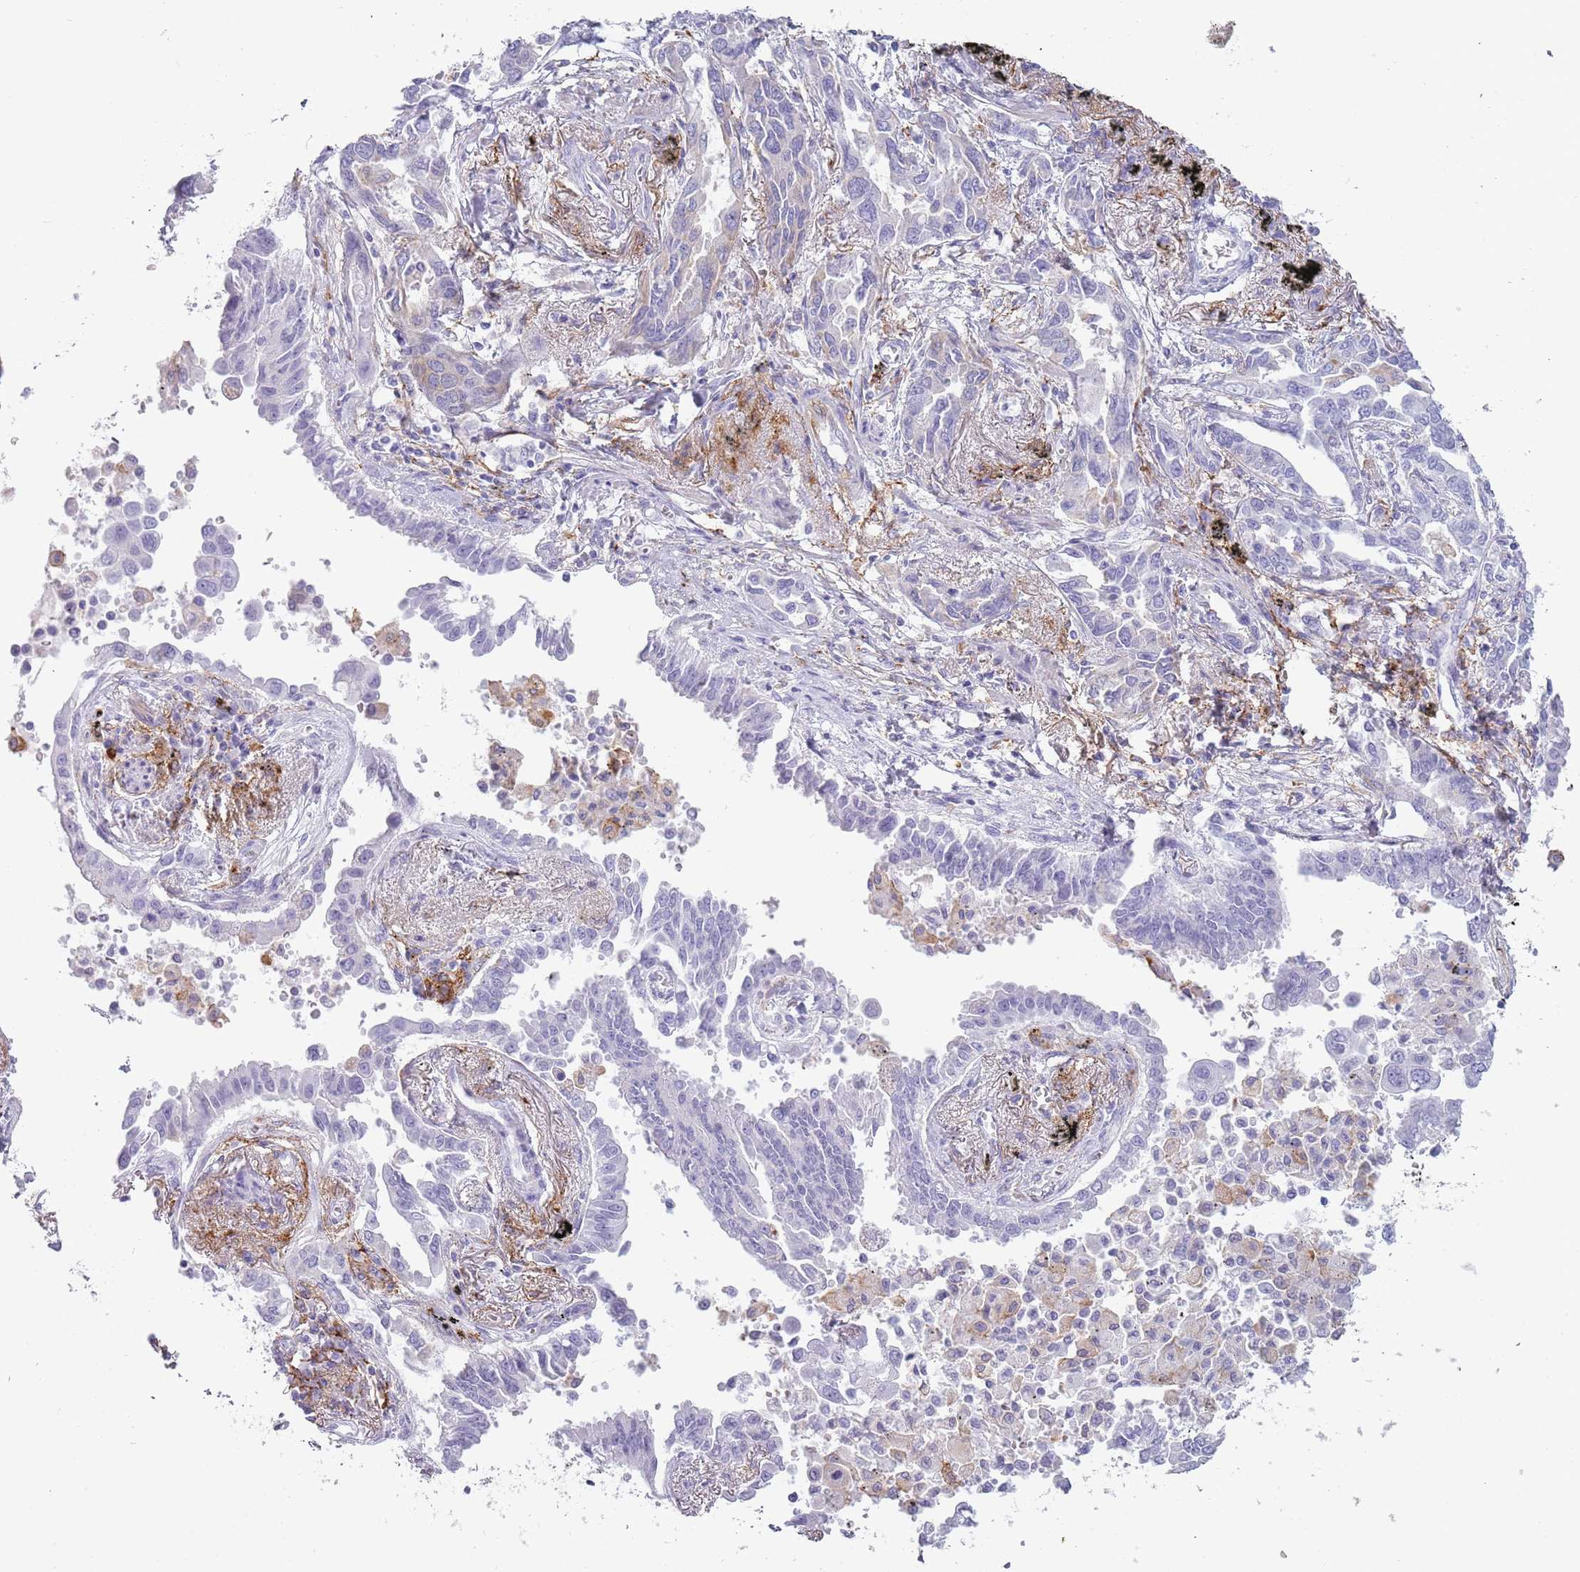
{"staining": {"intensity": "negative", "quantity": "none", "location": "none"}, "tissue": "lung cancer", "cell_type": "Tumor cells", "image_type": "cancer", "snomed": [{"axis": "morphology", "description": "Adenocarcinoma, NOS"}, {"axis": "topography", "description": "Lung"}], "caption": "DAB (3,3'-diaminobenzidine) immunohistochemical staining of lung adenocarcinoma exhibits no significant positivity in tumor cells.", "gene": "COLEC12", "patient": {"sex": "male", "age": 67}}